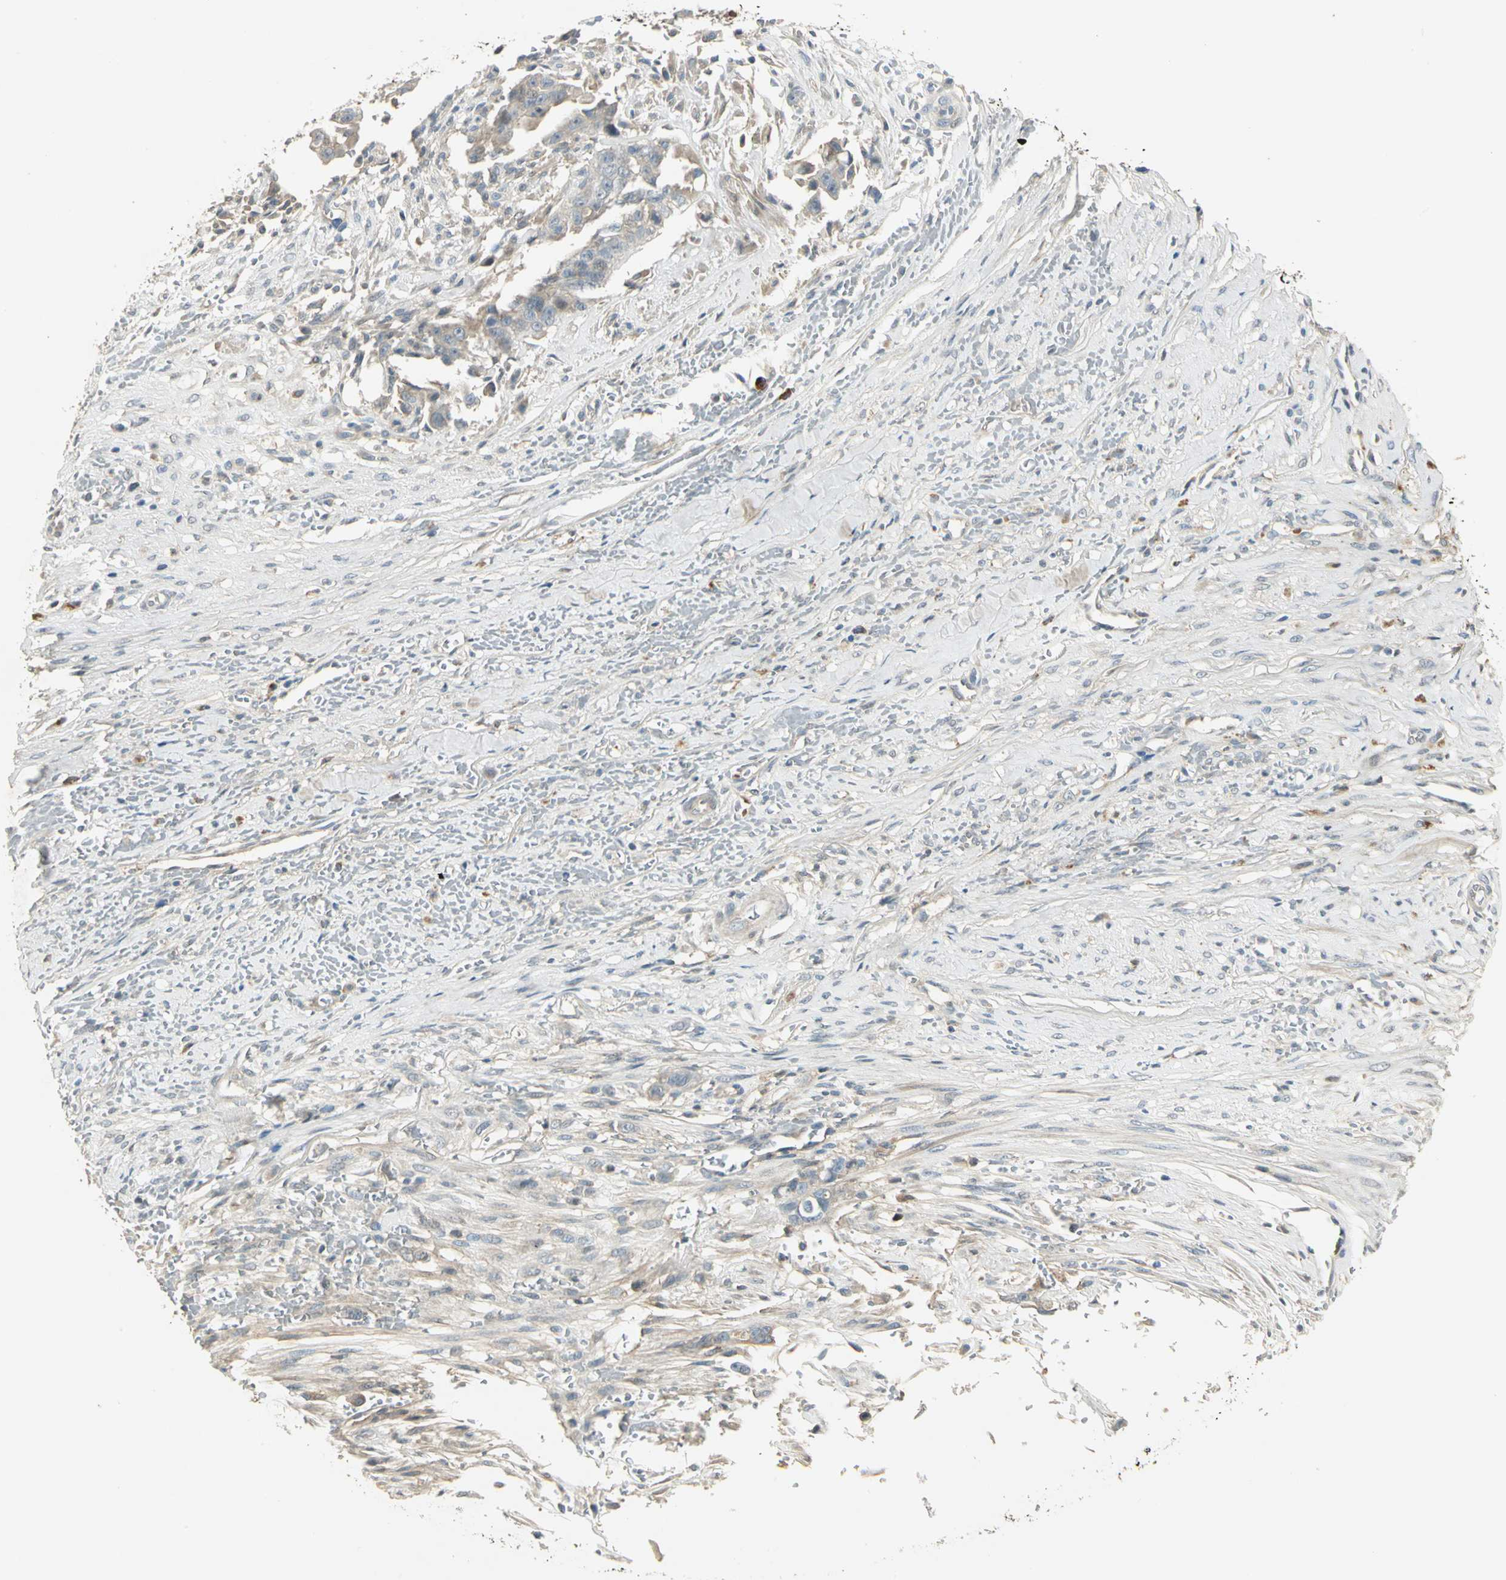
{"staining": {"intensity": "moderate", "quantity": "25%-75%", "location": "cytoplasmic/membranous"}, "tissue": "liver cancer", "cell_type": "Tumor cells", "image_type": "cancer", "snomed": [{"axis": "morphology", "description": "Cholangiocarcinoma"}, {"axis": "topography", "description": "Liver"}], "caption": "Liver cholangiocarcinoma stained with DAB (3,3'-diaminobenzidine) immunohistochemistry (IHC) demonstrates medium levels of moderate cytoplasmic/membranous staining in about 25%-75% of tumor cells.", "gene": "PROC", "patient": {"sex": "female", "age": 70}}